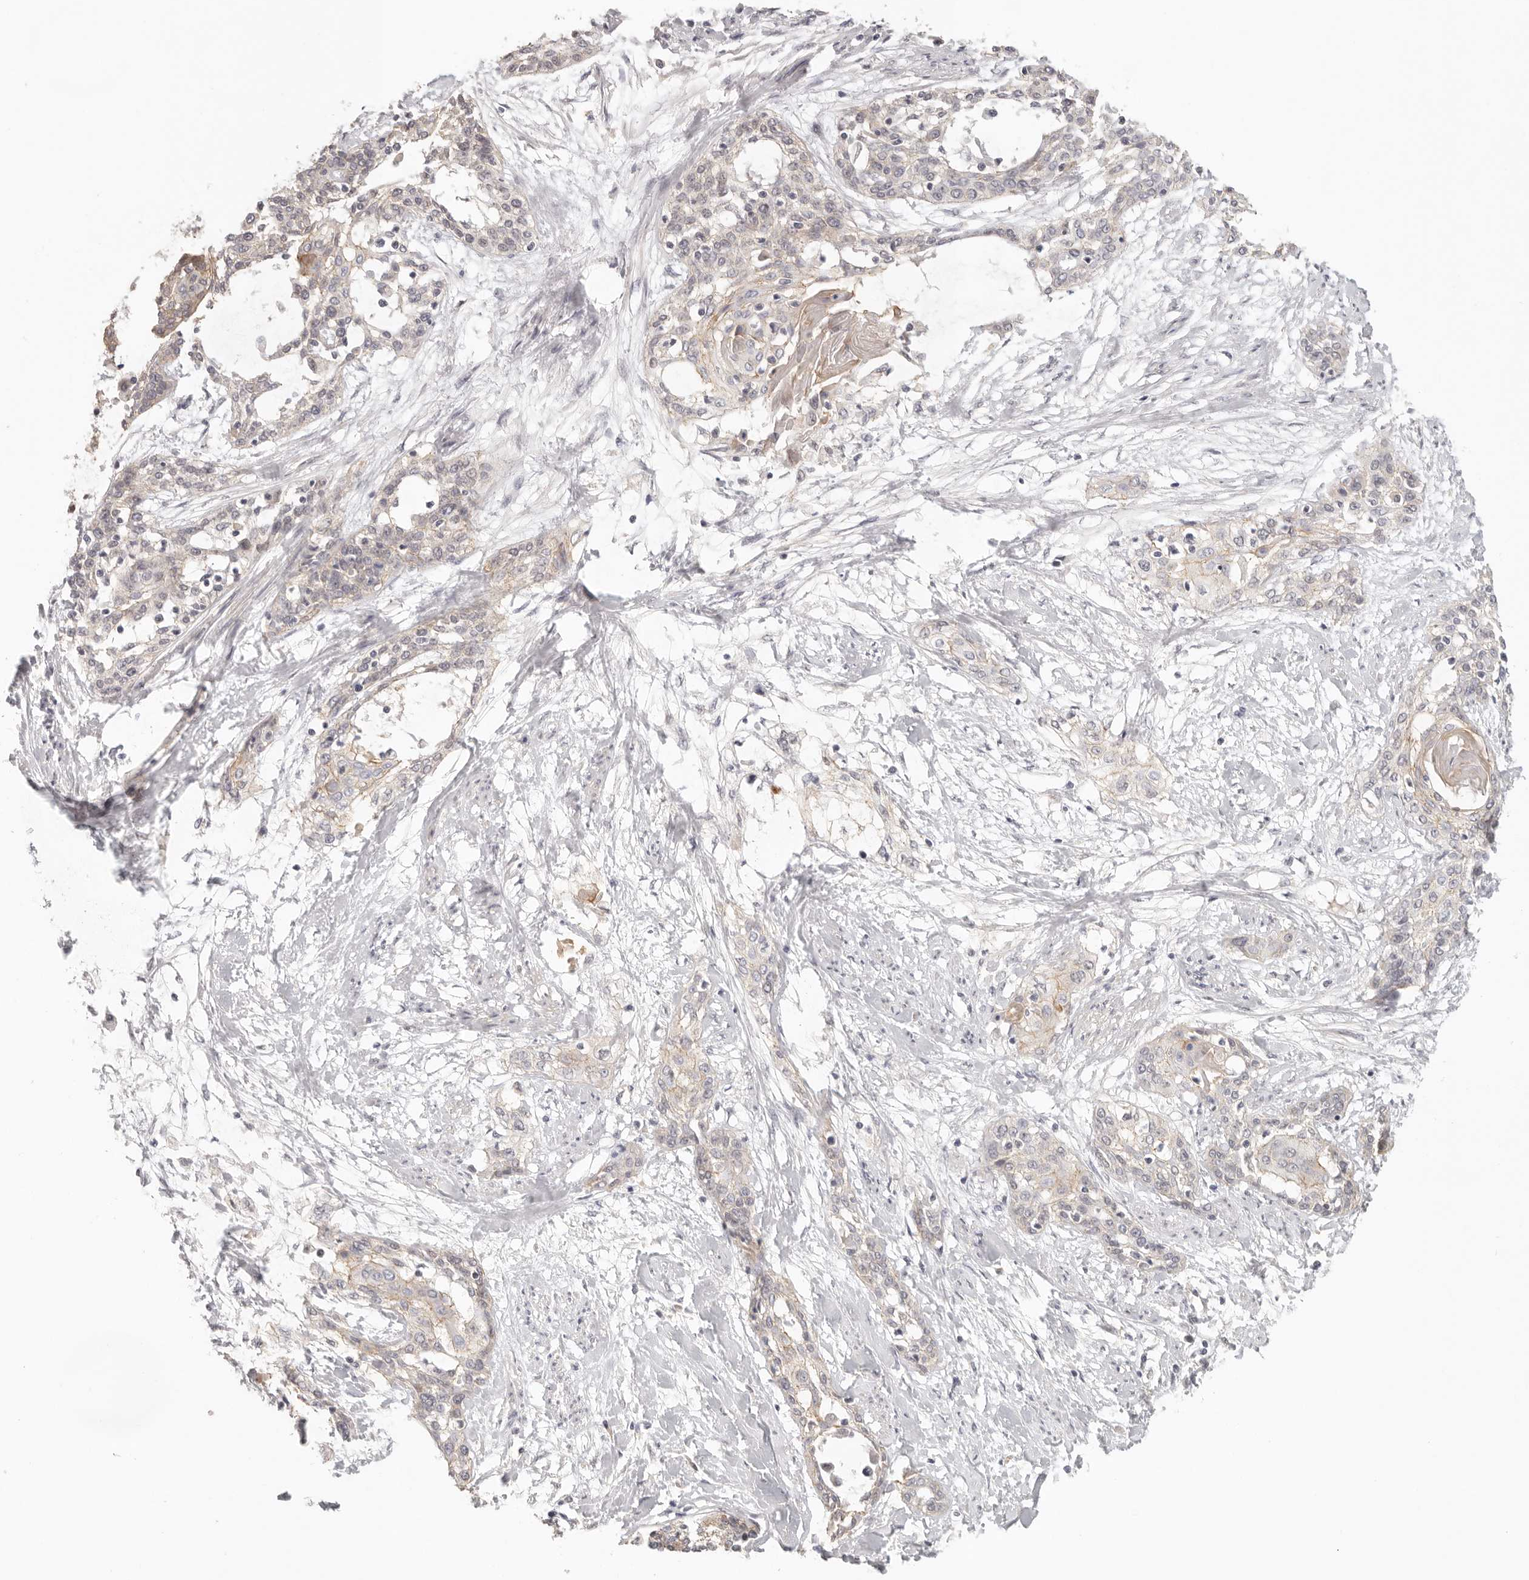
{"staining": {"intensity": "weak", "quantity": "25%-75%", "location": "cytoplasmic/membranous"}, "tissue": "cervical cancer", "cell_type": "Tumor cells", "image_type": "cancer", "snomed": [{"axis": "morphology", "description": "Squamous cell carcinoma, NOS"}, {"axis": "topography", "description": "Cervix"}], "caption": "Cervical cancer stained with a brown dye exhibits weak cytoplasmic/membranous positive positivity in about 25%-75% of tumor cells.", "gene": "ANXA9", "patient": {"sex": "female", "age": 57}}